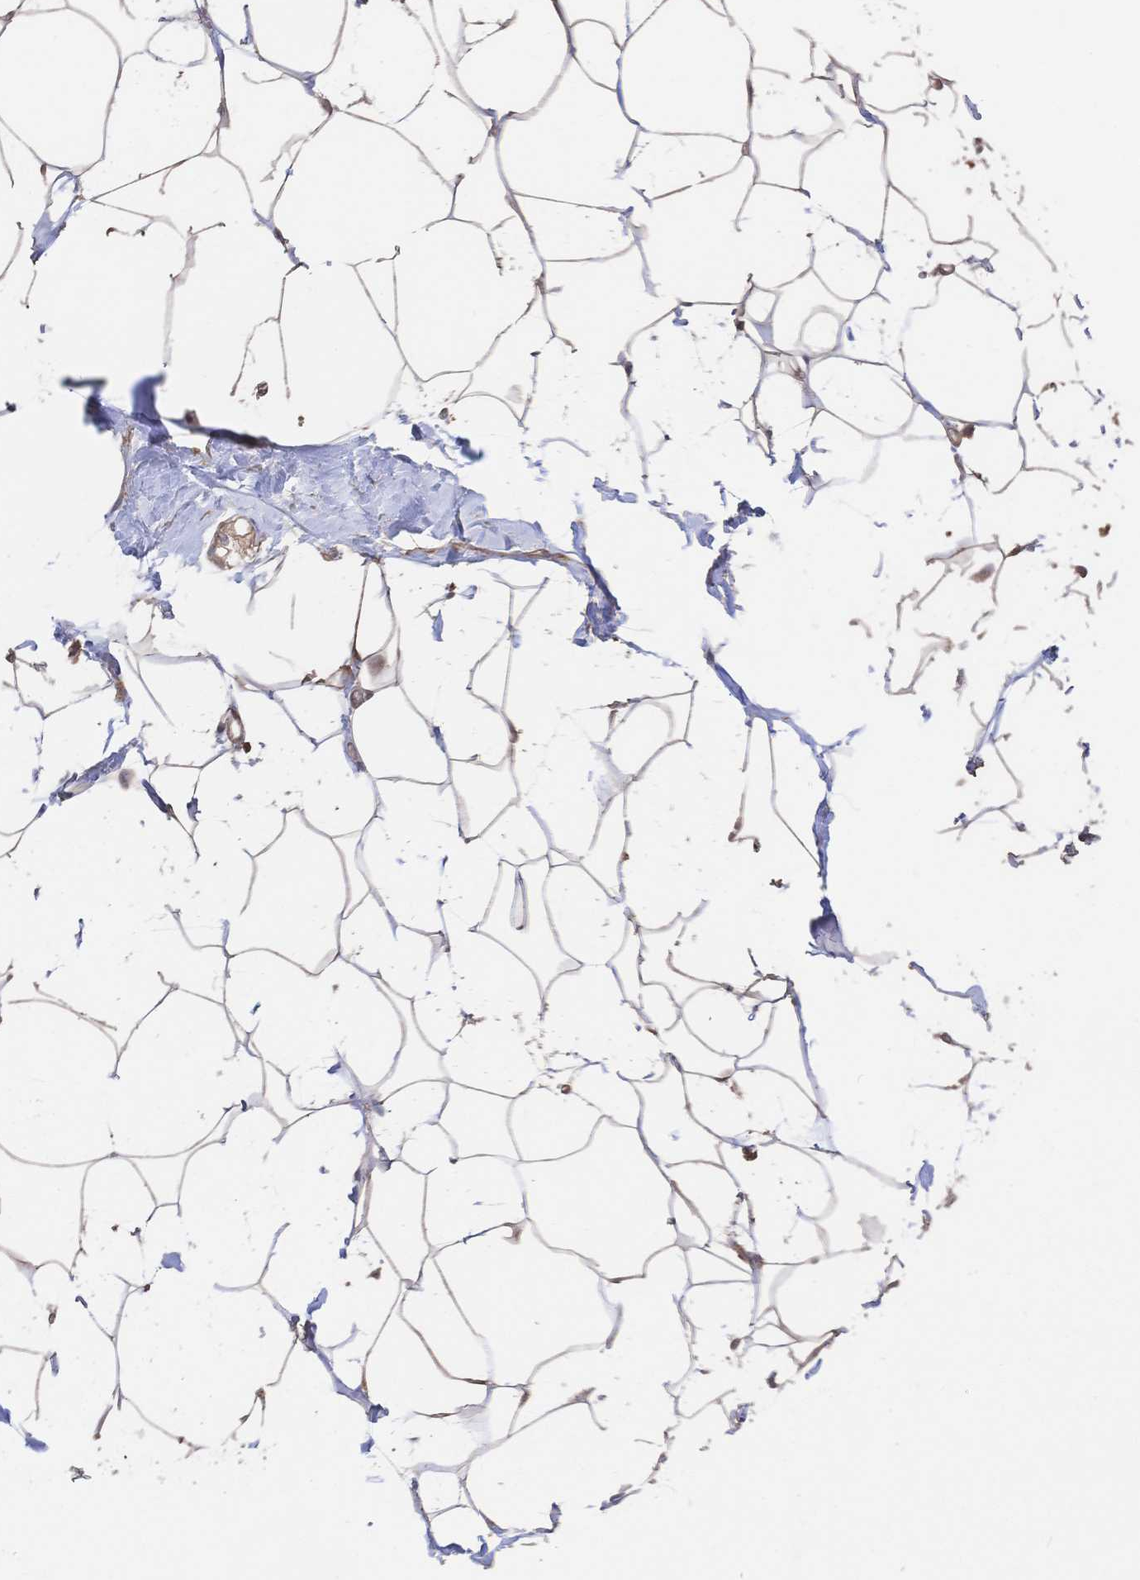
{"staining": {"intensity": "weak", "quantity": "25%-75%", "location": "cytoplasmic/membranous"}, "tissue": "breast", "cell_type": "Adipocytes", "image_type": "normal", "snomed": [{"axis": "morphology", "description": "Normal tissue, NOS"}, {"axis": "topography", "description": "Breast"}], "caption": "Approximately 25%-75% of adipocytes in normal breast show weak cytoplasmic/membranous protein positivity as visualized by brown immunohistochemical staining.", "gene": "DNAJA4", "patient": {"sex": "female", "age": 32}}